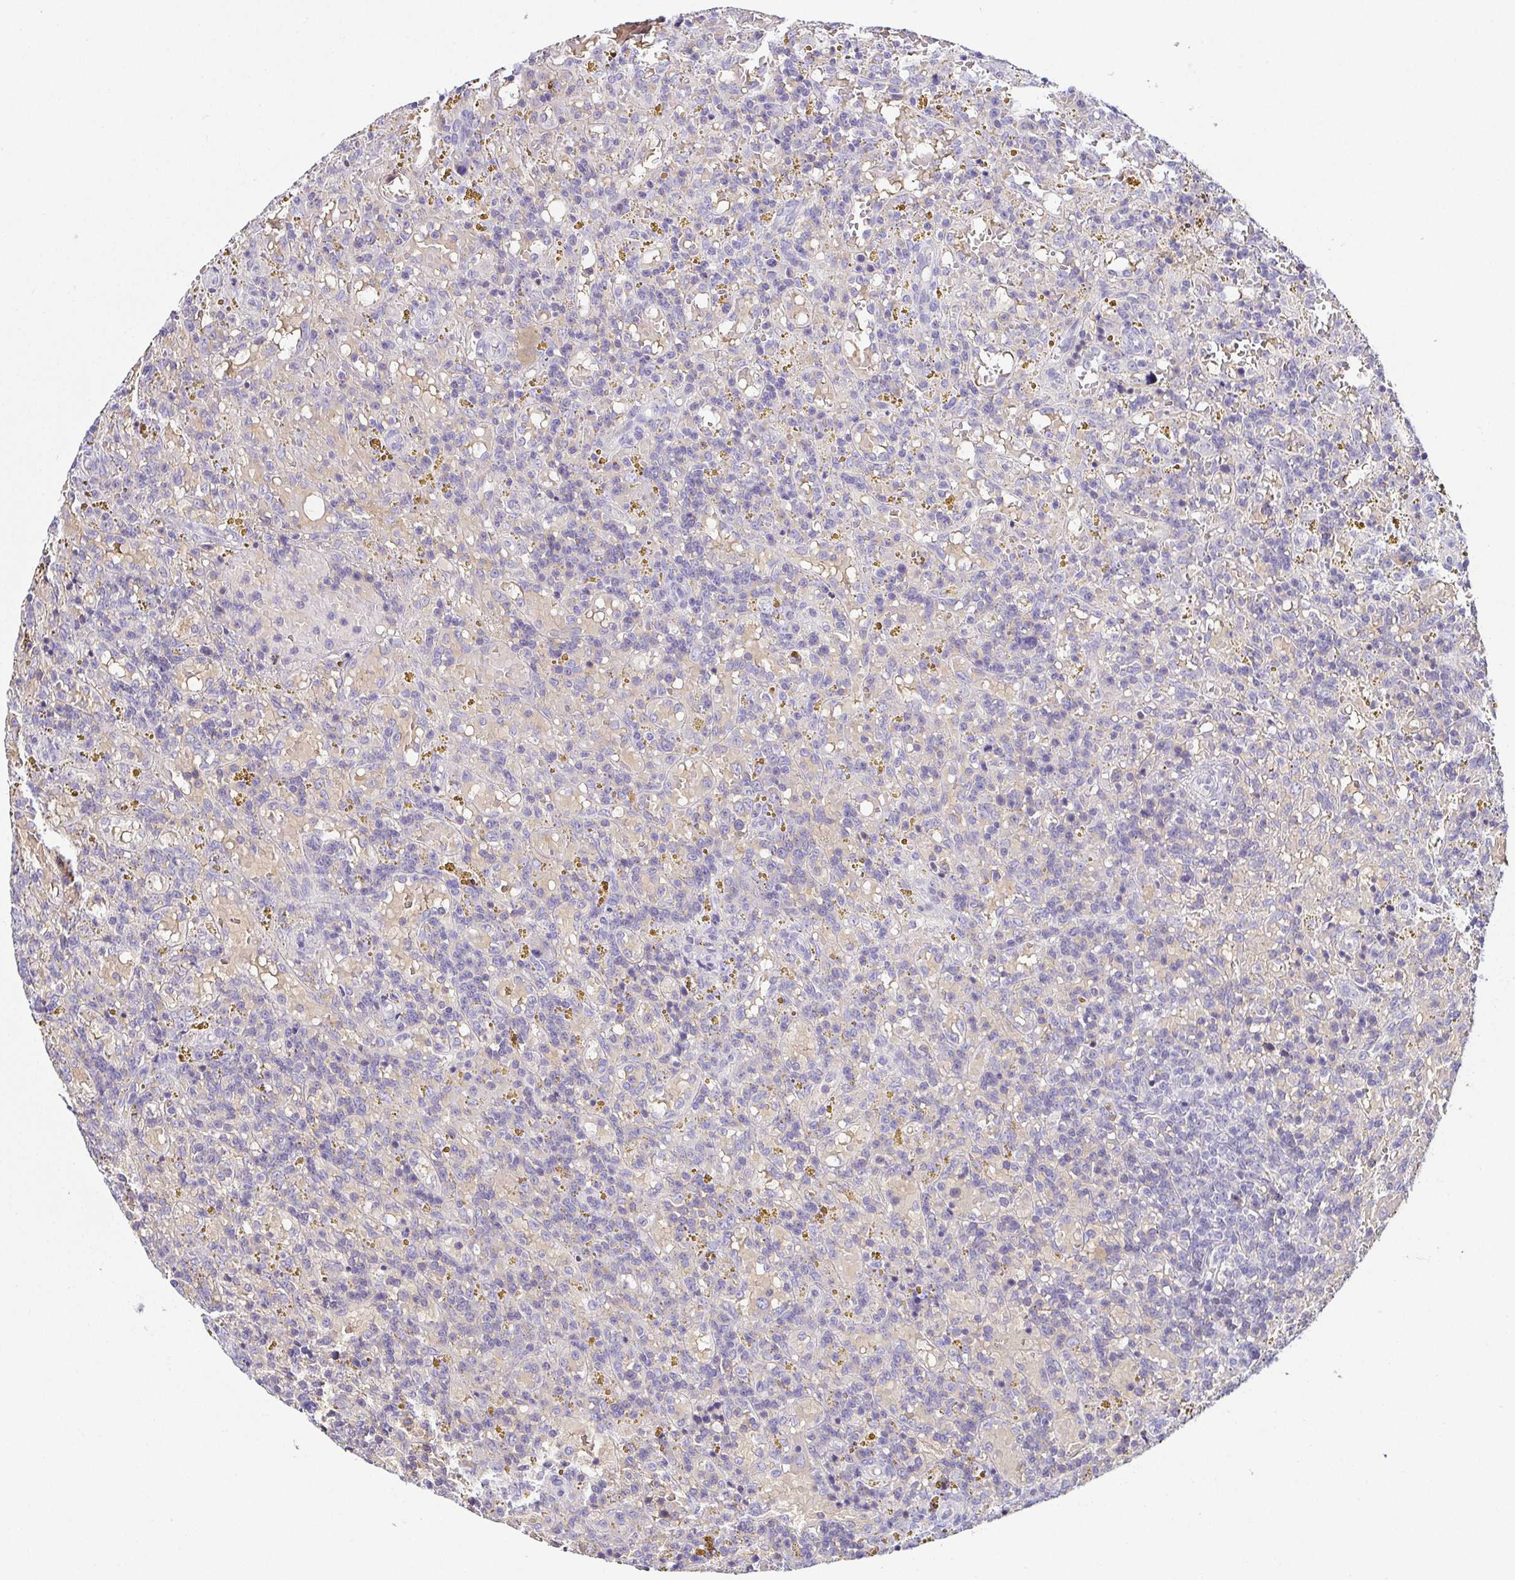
{"staining": {"intensity": "negative", "quantity": "none", "location": "none"}, "tissue": "lymphoma", "cell_type": "Tumor cells", "image_type": "cancer", "snomed": [{"axis": "morphology", "description": "Malignant lymphoma, non-Hodgkin's type, Low grade"}, {"axis": "topography", "description": "Spleen"}], "caption": "The IHC photomicrograph has no significant staining in tumor cells of low-grade malignant lymphoma, non-Hodgkin's type tissue.", "gene": "FAM162B", "patient": {"sex": "female", "age": 65}}